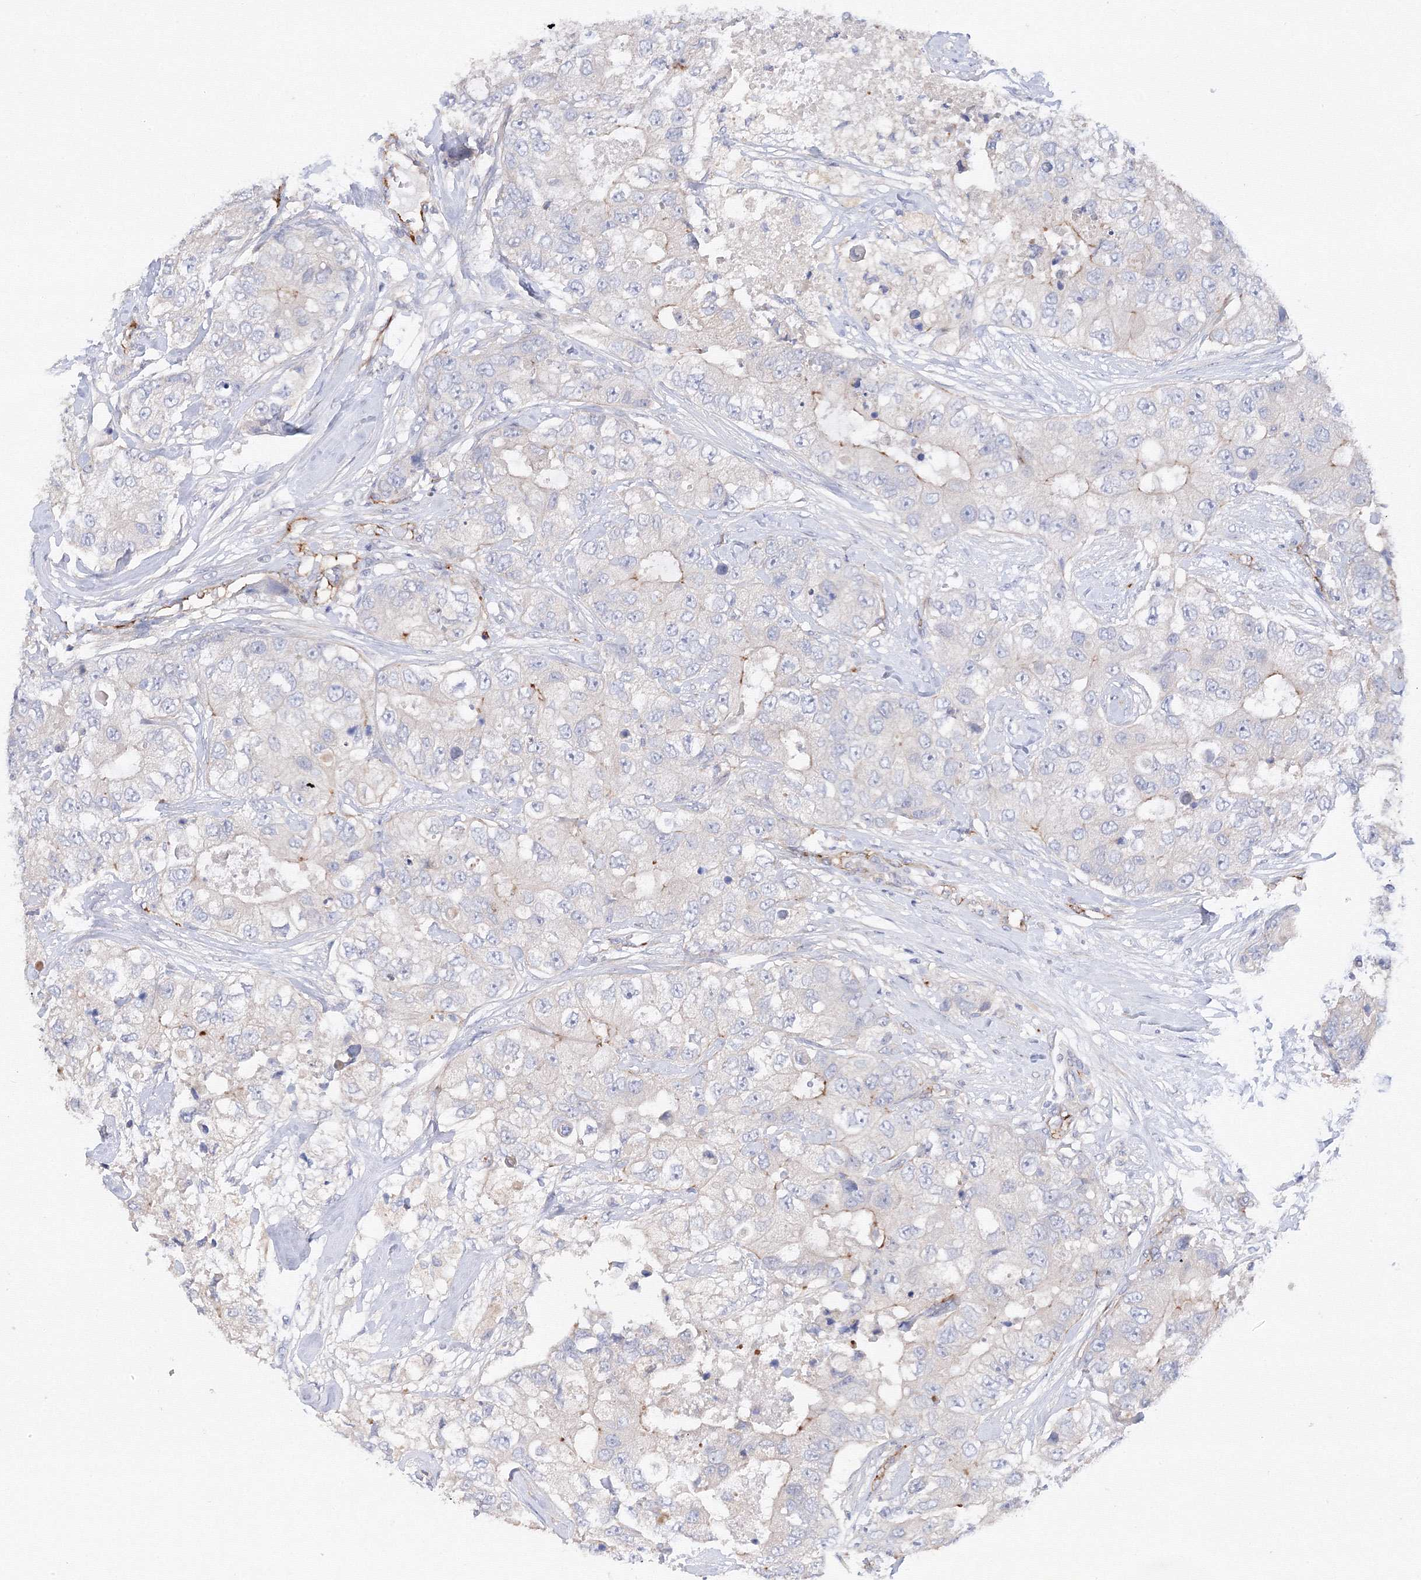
{"staining": {"intensity": "negative", "quantity": "none", "location": "none"}, "tissue": "breast cancer", "cell_type": "Tumor cells", "image_type": "cancer", "snomed": [{"axis": "morphology", "description": "Duct carcinoma"}, {"axis": "topography", "description": "Breast"}], "caption": "Histopathology image shows no significant protein positivity in tumor cells of breast invasive ductal carcinoma. Brightfield microscopy of immunohistochemistry (IHC) stained with DAB (3,3'-diaminobenzidine) (brown) and hematoxylin (blue), captured at high magnification.", "gene": "DIS3L2", "patient": {"sex": "female", "age": 62}}